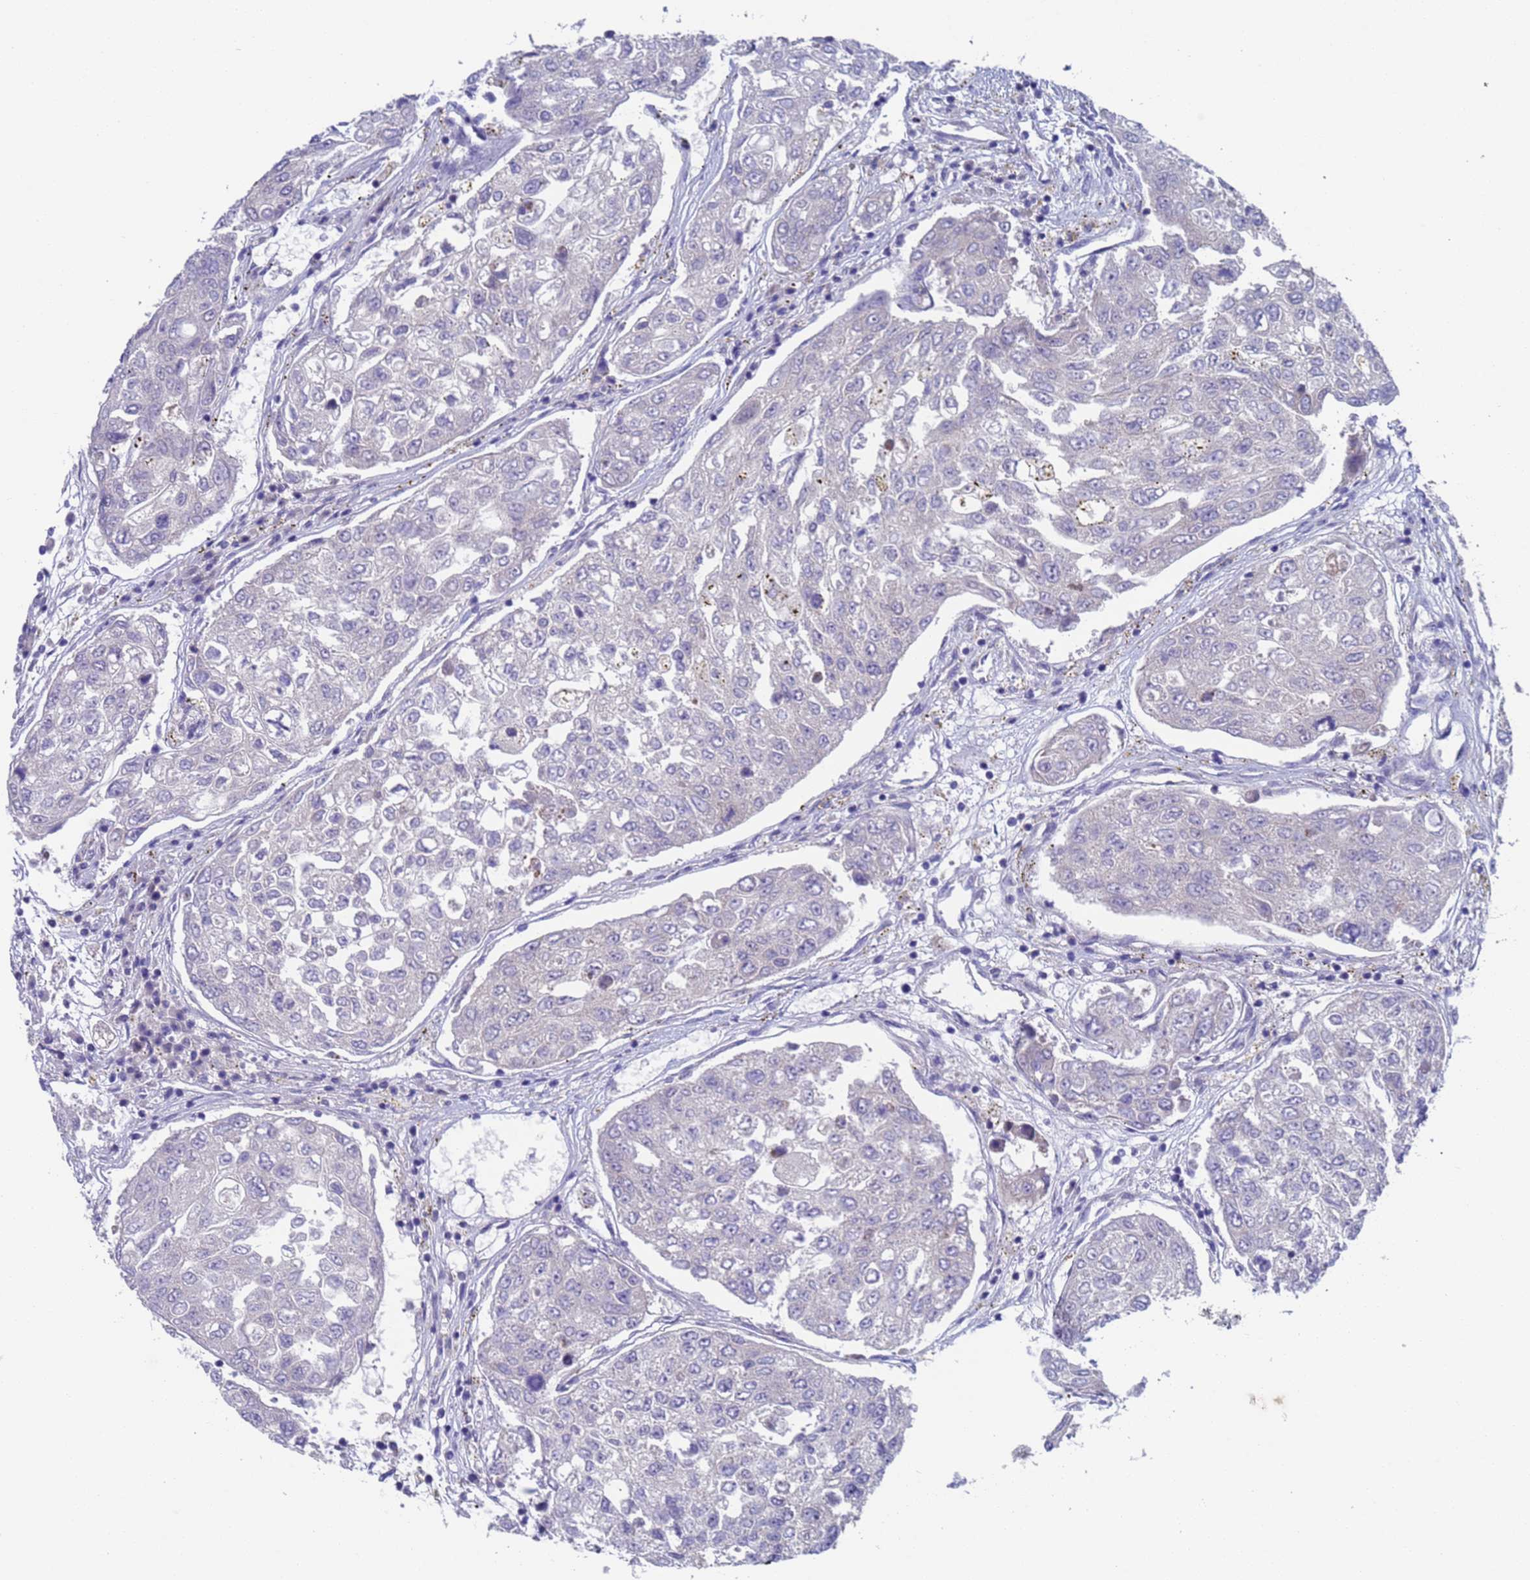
{"staining": {"intensity": "weak", "quantity": "<25%", "location": "cytoplasmic/membranous"}, "tissue": "urothelial cancer", "cell_type": "Tumor cells", "image_type": "cancer", "snomed": [{"axis": "morphology", "description": "Urothelial carcinoma, High grade"}, {"axis": "topography", "description": "Lymph node"}, {"axis": "topography", "description": "Urinary bladder"}], "caption": "Immunohistochemical staining of urothelial carcinoma (high-grade) demonstrates no significant positivity in tumor cells.", "gene": "PET117", "patient": {"sex": "male", "age": 51}}